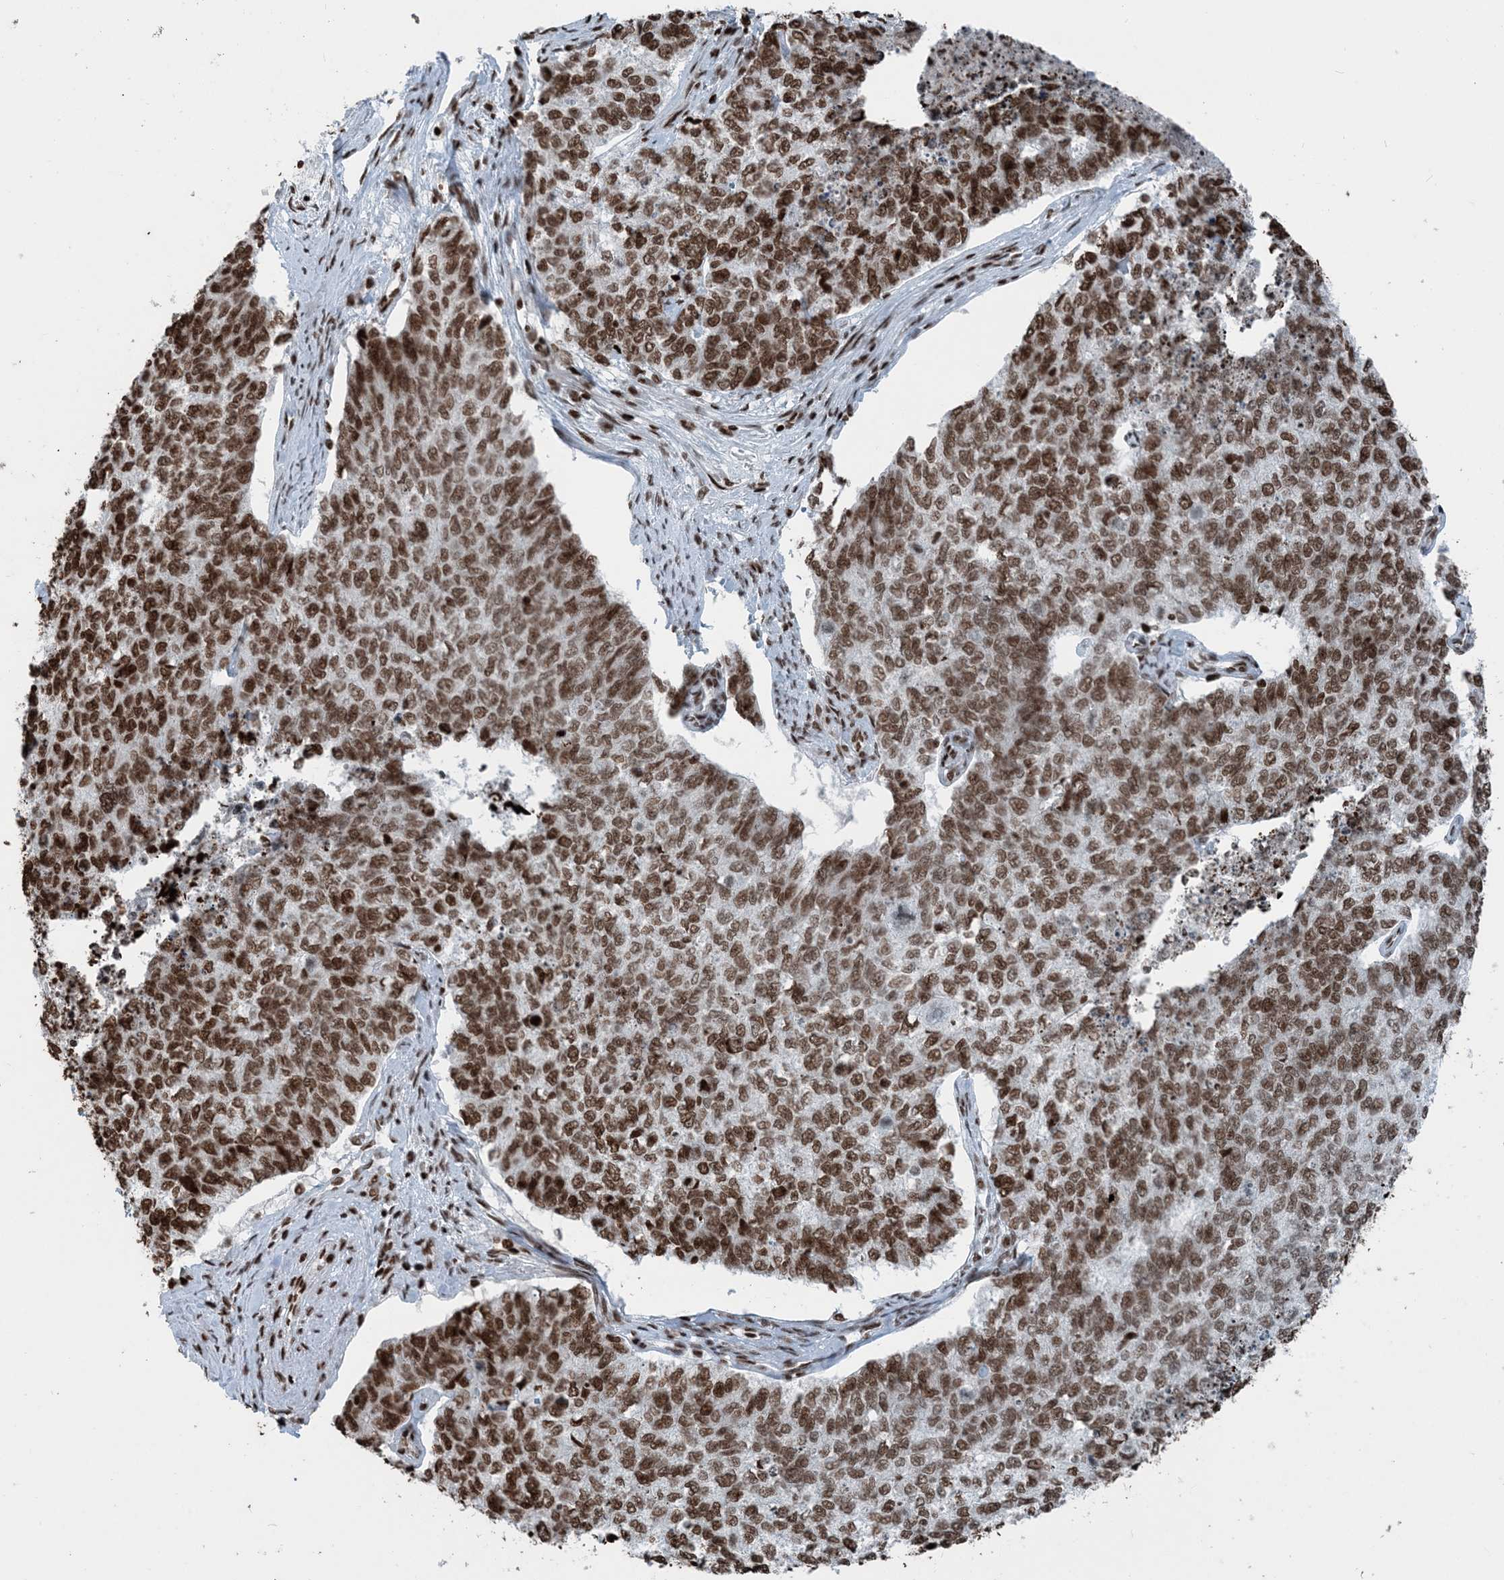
{"staining": {"intensity": "moderate", "quantity": ">75%", "location": "nuclear"}, "tissue": "cervical cancer", "cell_type": "Tumor cells", "image_type": "cancer", "snomed": [{"axis": "morphology", "description": "Squamous cell carcinoma, NOS"}, {"axis": "topography", "description": "Cervix"}], "caption": "Immunohistochemistry of squamous cell carcinoma (cervical) displays medium levels of moderate nuclear expression in about >75% of tumor cells.", "gene": "H3-3B", "patient": {"sex": "female", "age": 63}}